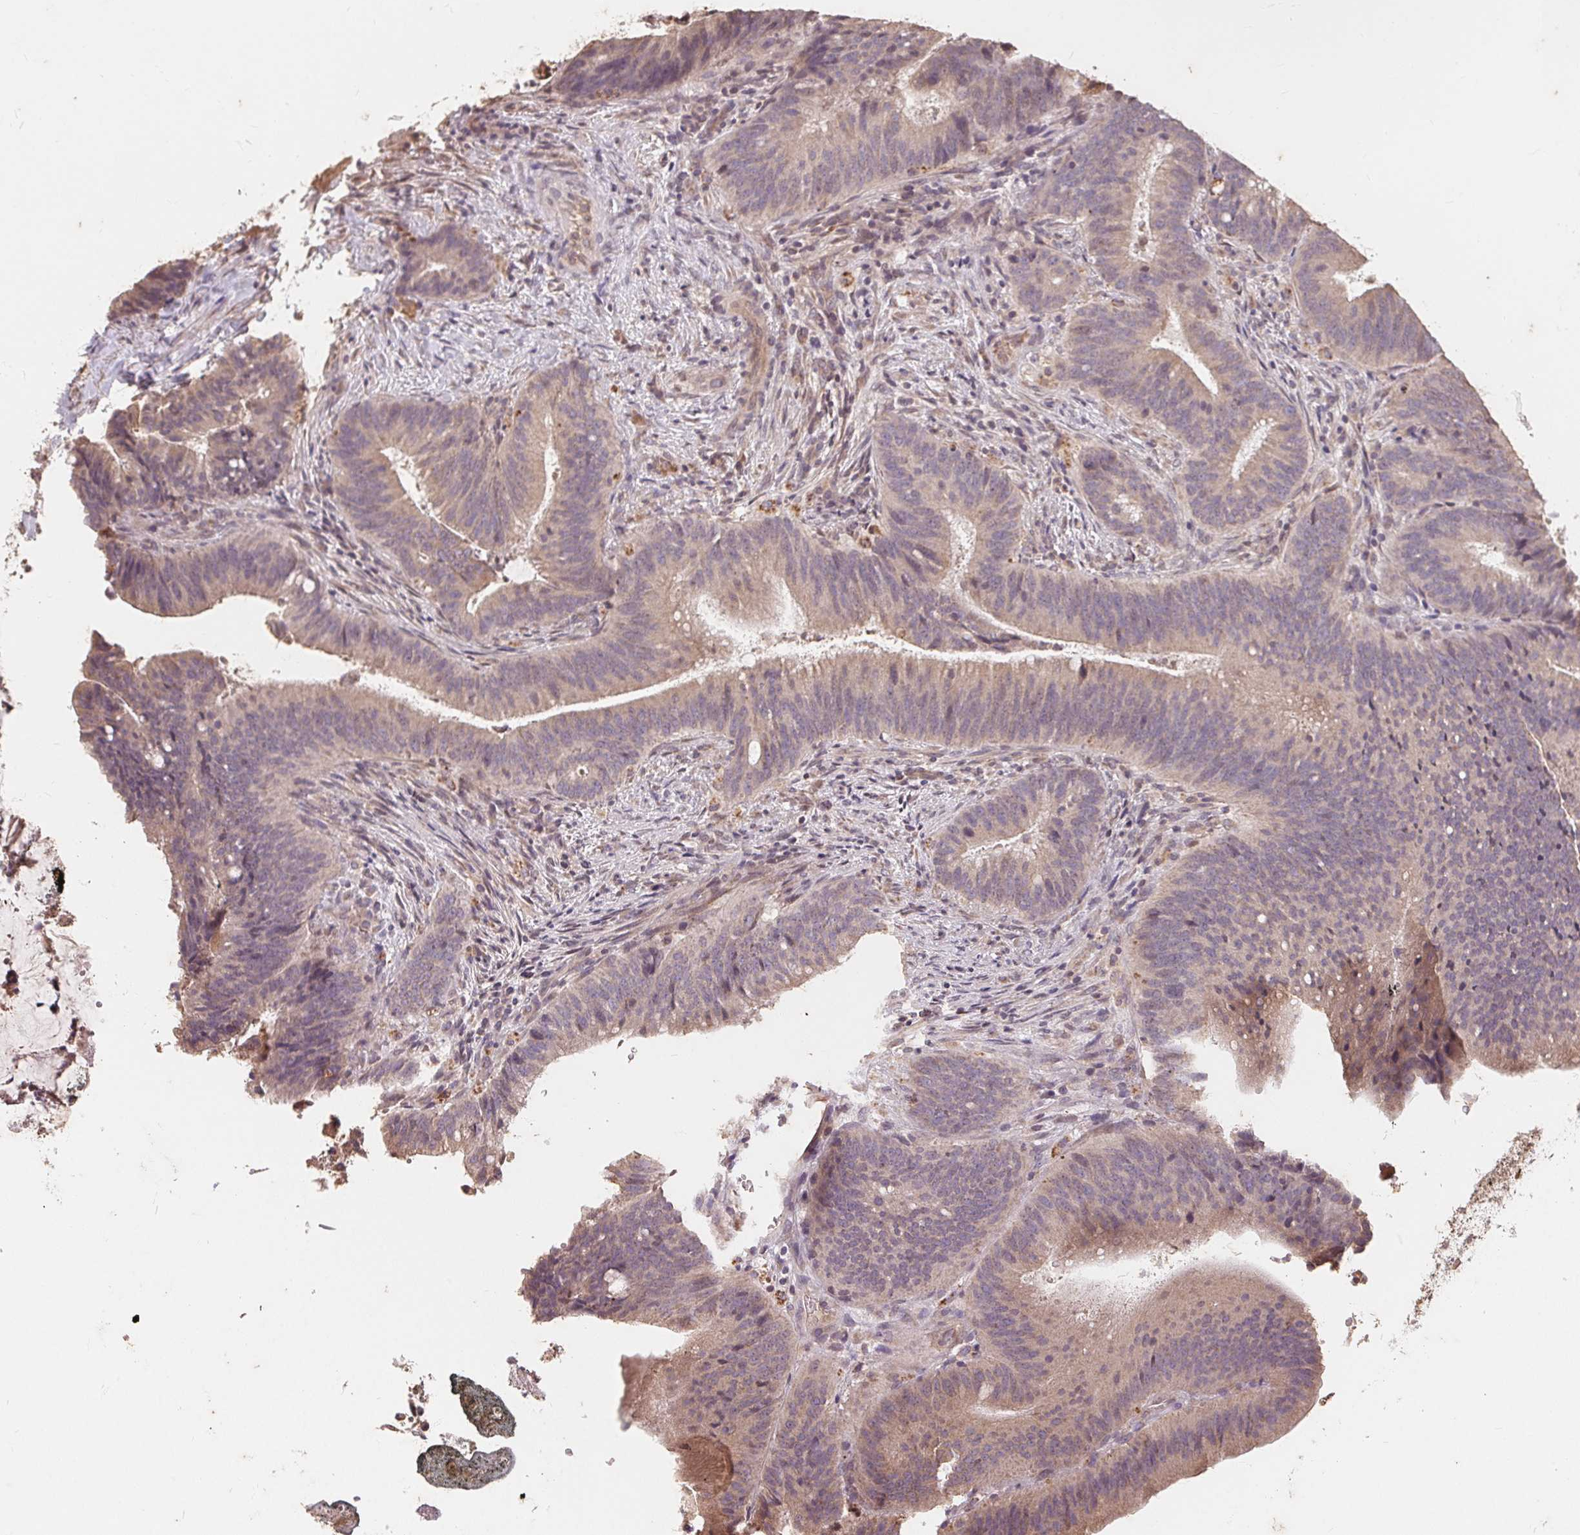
{"staining": {"intensity": "weak", "quantity": "25%-75%", "location": "cytoplasmic/membranous"}, "tissue": "colorectal cancer", "cell_type": "Tumor cells", "image_type": "cancer", "snomed": [{"axis": "morphology", "description": "Adenocarcinoma, NOS"}, {"axis": "topography", "description": "Colon"}], "caption": "About 25%-75% of tumor cells in human colorectal adenocarcinoma display weak cytoplasmic/membranous protein expression as visualized by brown immunohistochemical staining.", "gene": "CDIPT", "patient": {"sex": "female", "age": 43}}